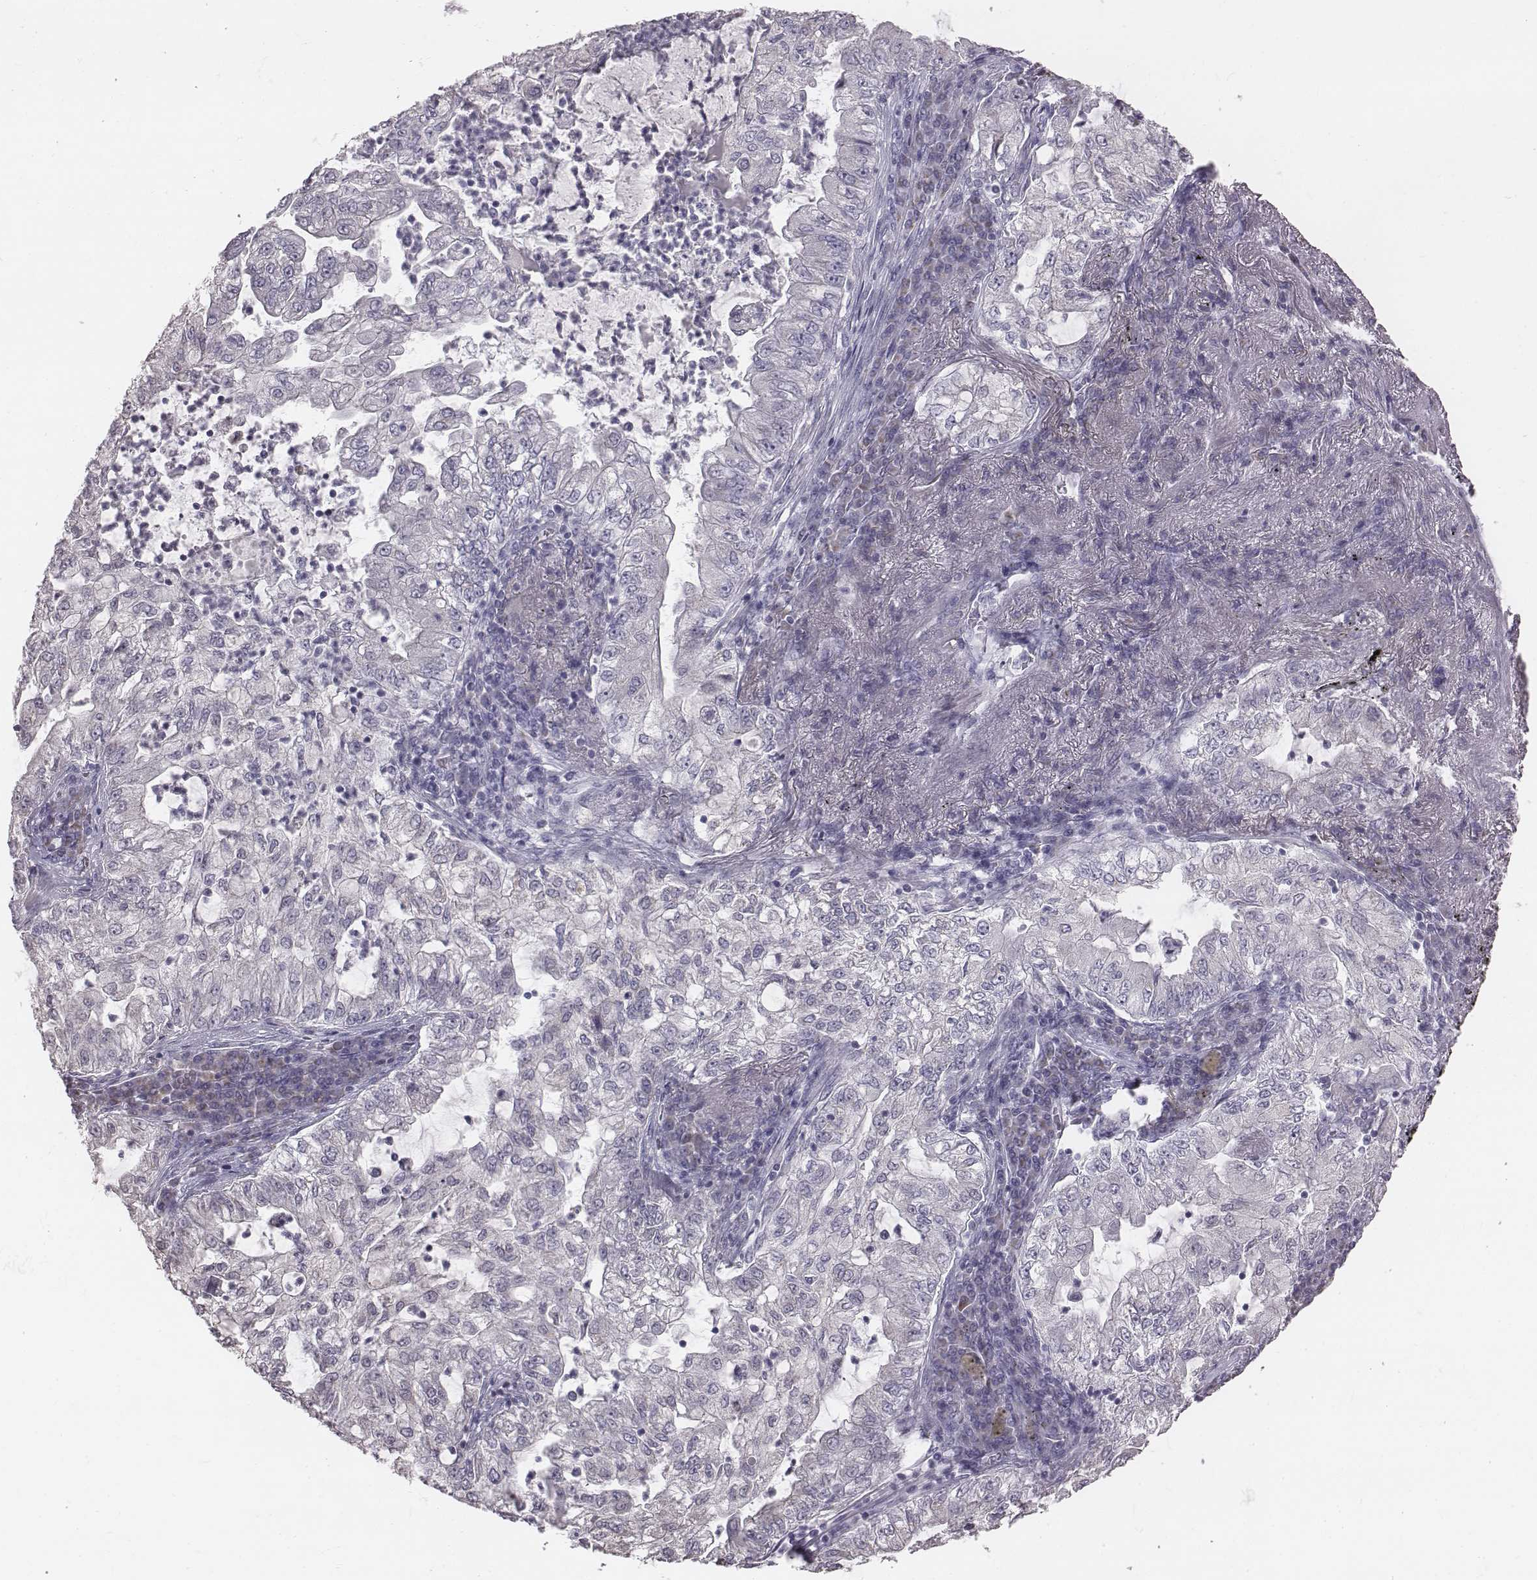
{"staining": {"intensity": "negative", "quantity": "none", "location": "none"}, "tissue": "lung cancer", "cell_type": "Tumor cells", "image_type": "cancer", "snomed": [{"axis": "morphology", "description": "Adenocarcinoma, NOS"}, {"axis": "topography", "description": "Lung"}], "caption": "Immunohistochemistry (IHC) micrograph of neoplastic tissue: human lung adenocarcinoma stained with DAB displays no significant protein expression in tumor cells.", "gene": "C6orf58", "patient": {"sex": "female", "age": 73}}